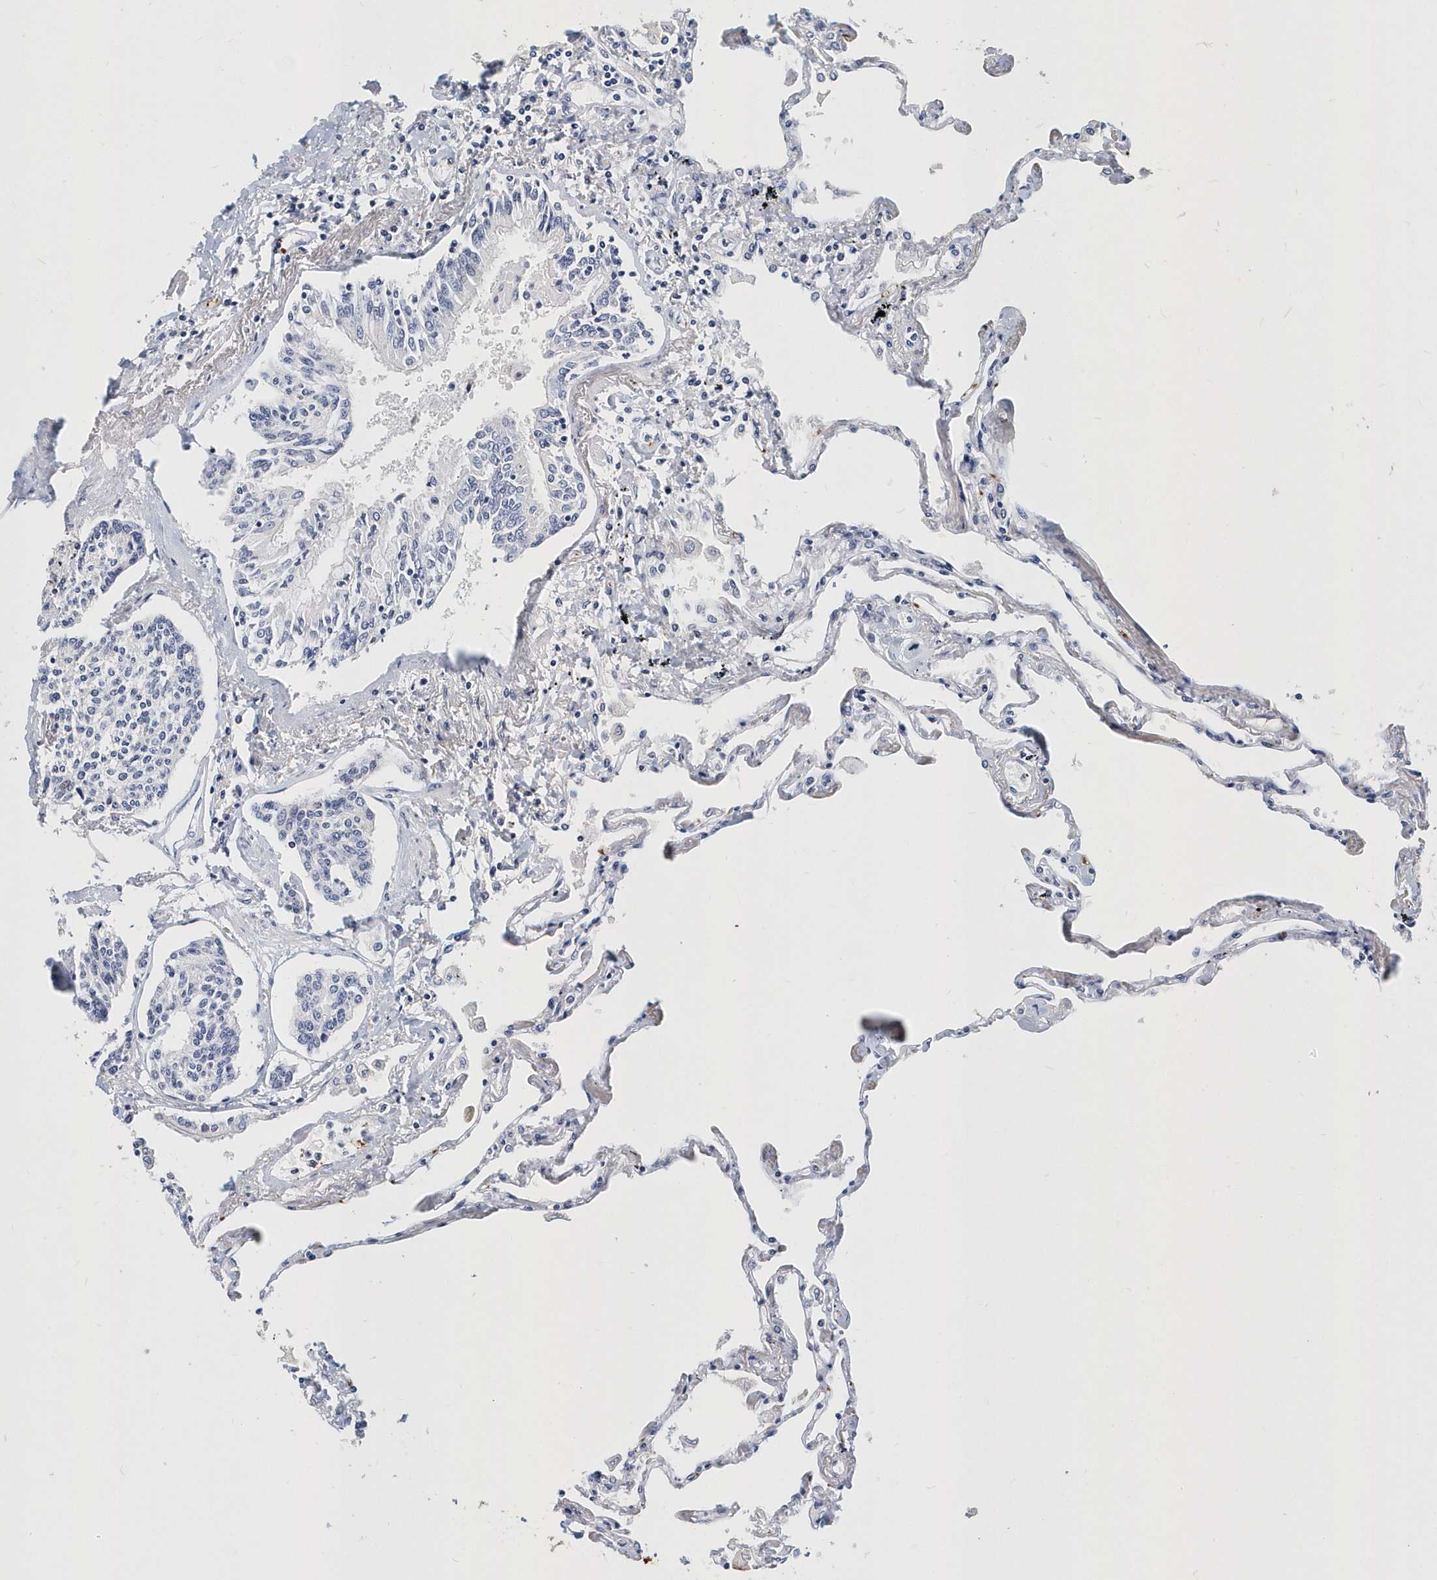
{"staining": {"intensity": "negative", "quantity": "none", "location": "none"}, "tissue": "lung", "cell_type": "Alveolar cells", "image_type": "normal", "snomed": [{"axis": "morphology", "description": "Normal tissue, NOS"}, {"axis": "topography", "description": "Lung"}], "caption": "Immunohistochemistry (IHC) of unremarkable lung exhibits no staining in alveolar cells.", "gene": "ITGA2B", "patient": {"sex": "female", "age": 67}}